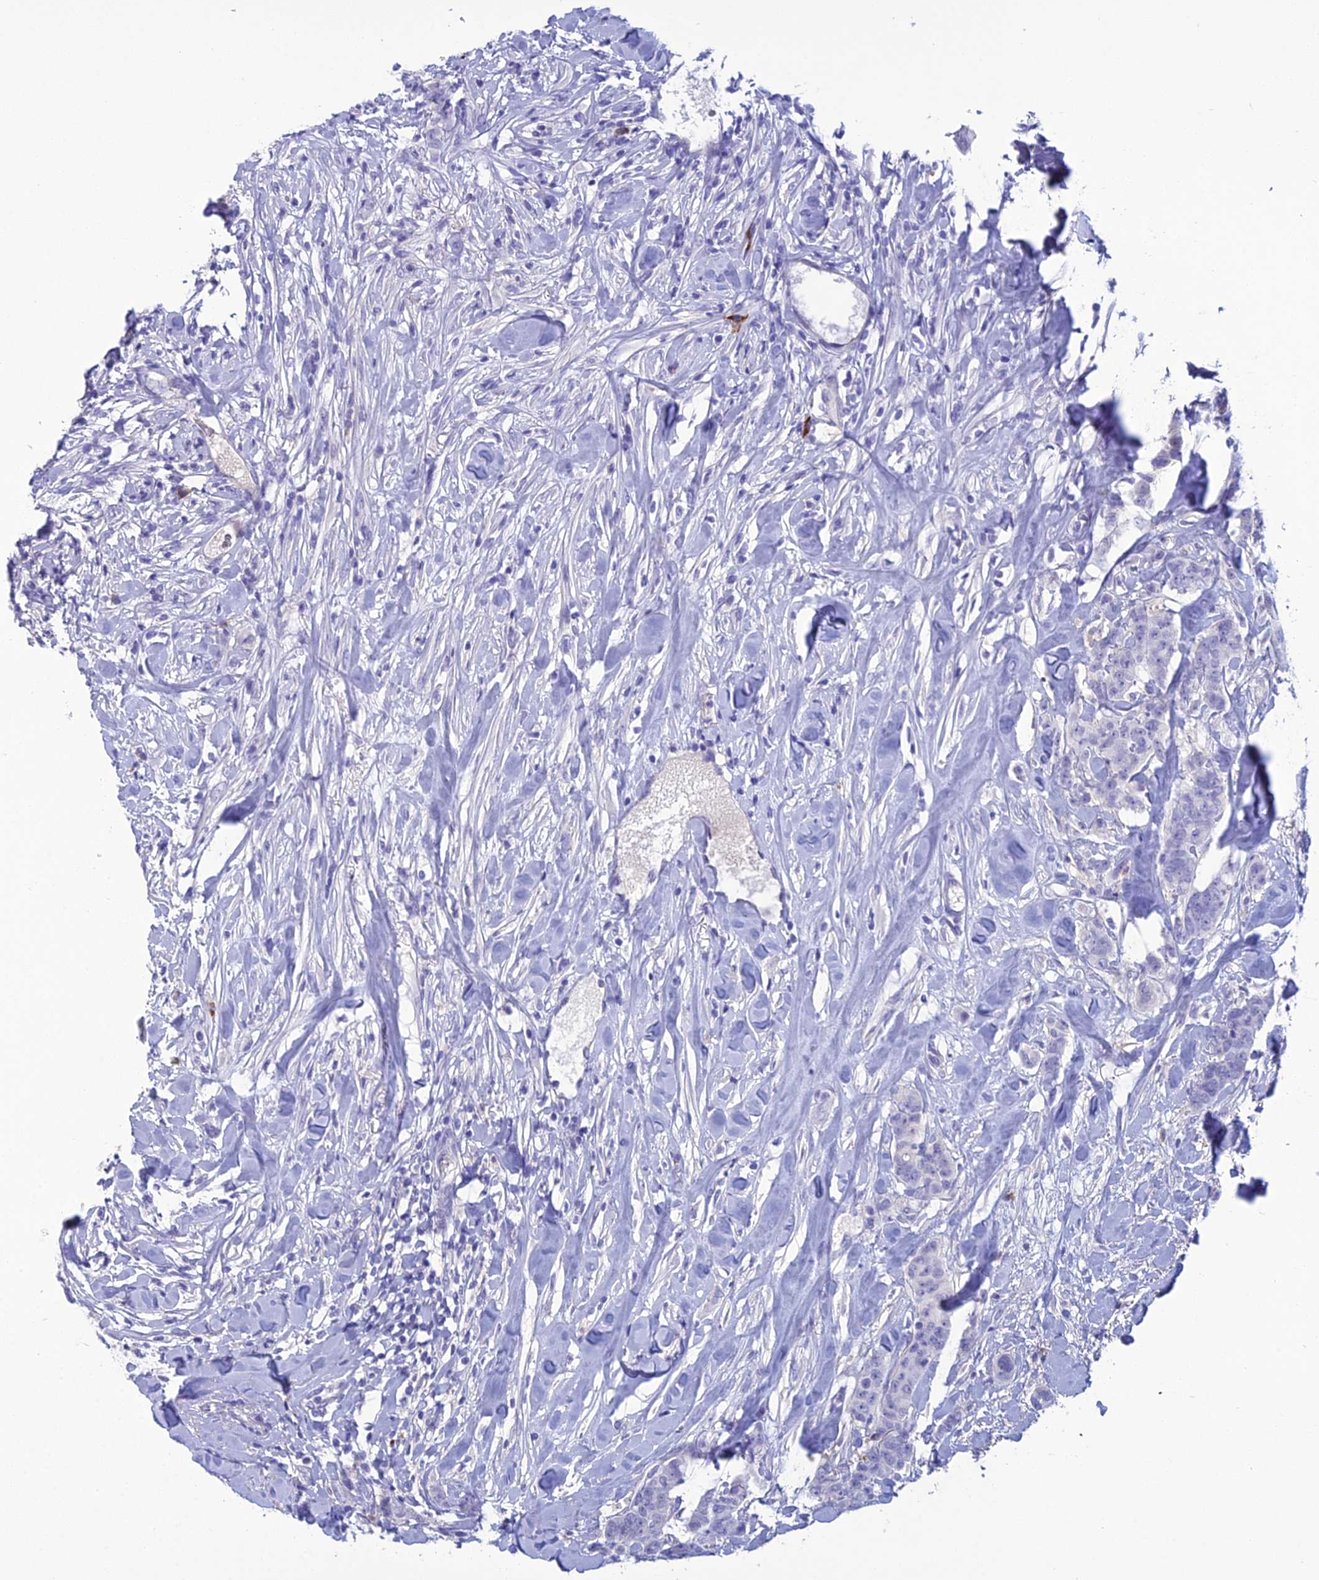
{"staining": {"intensity": "negative", "quantity": "none", "location": "none"}, "tissue": "breast cancer", "cell_type": "Tumor cells", "image_type": "cancer", "snomed": [{"axis": "morphology", "description": "Duct carcinoma"}, {"axis": "topography", "description": "Breast"}], "caption": "Human breast cancer (intraductal carcinoma) stained for a protein using immunohistochemistry shows no staining in tumor cells.", "gene": "CRB2", "patient": {"sex": "female", "age": 40}}